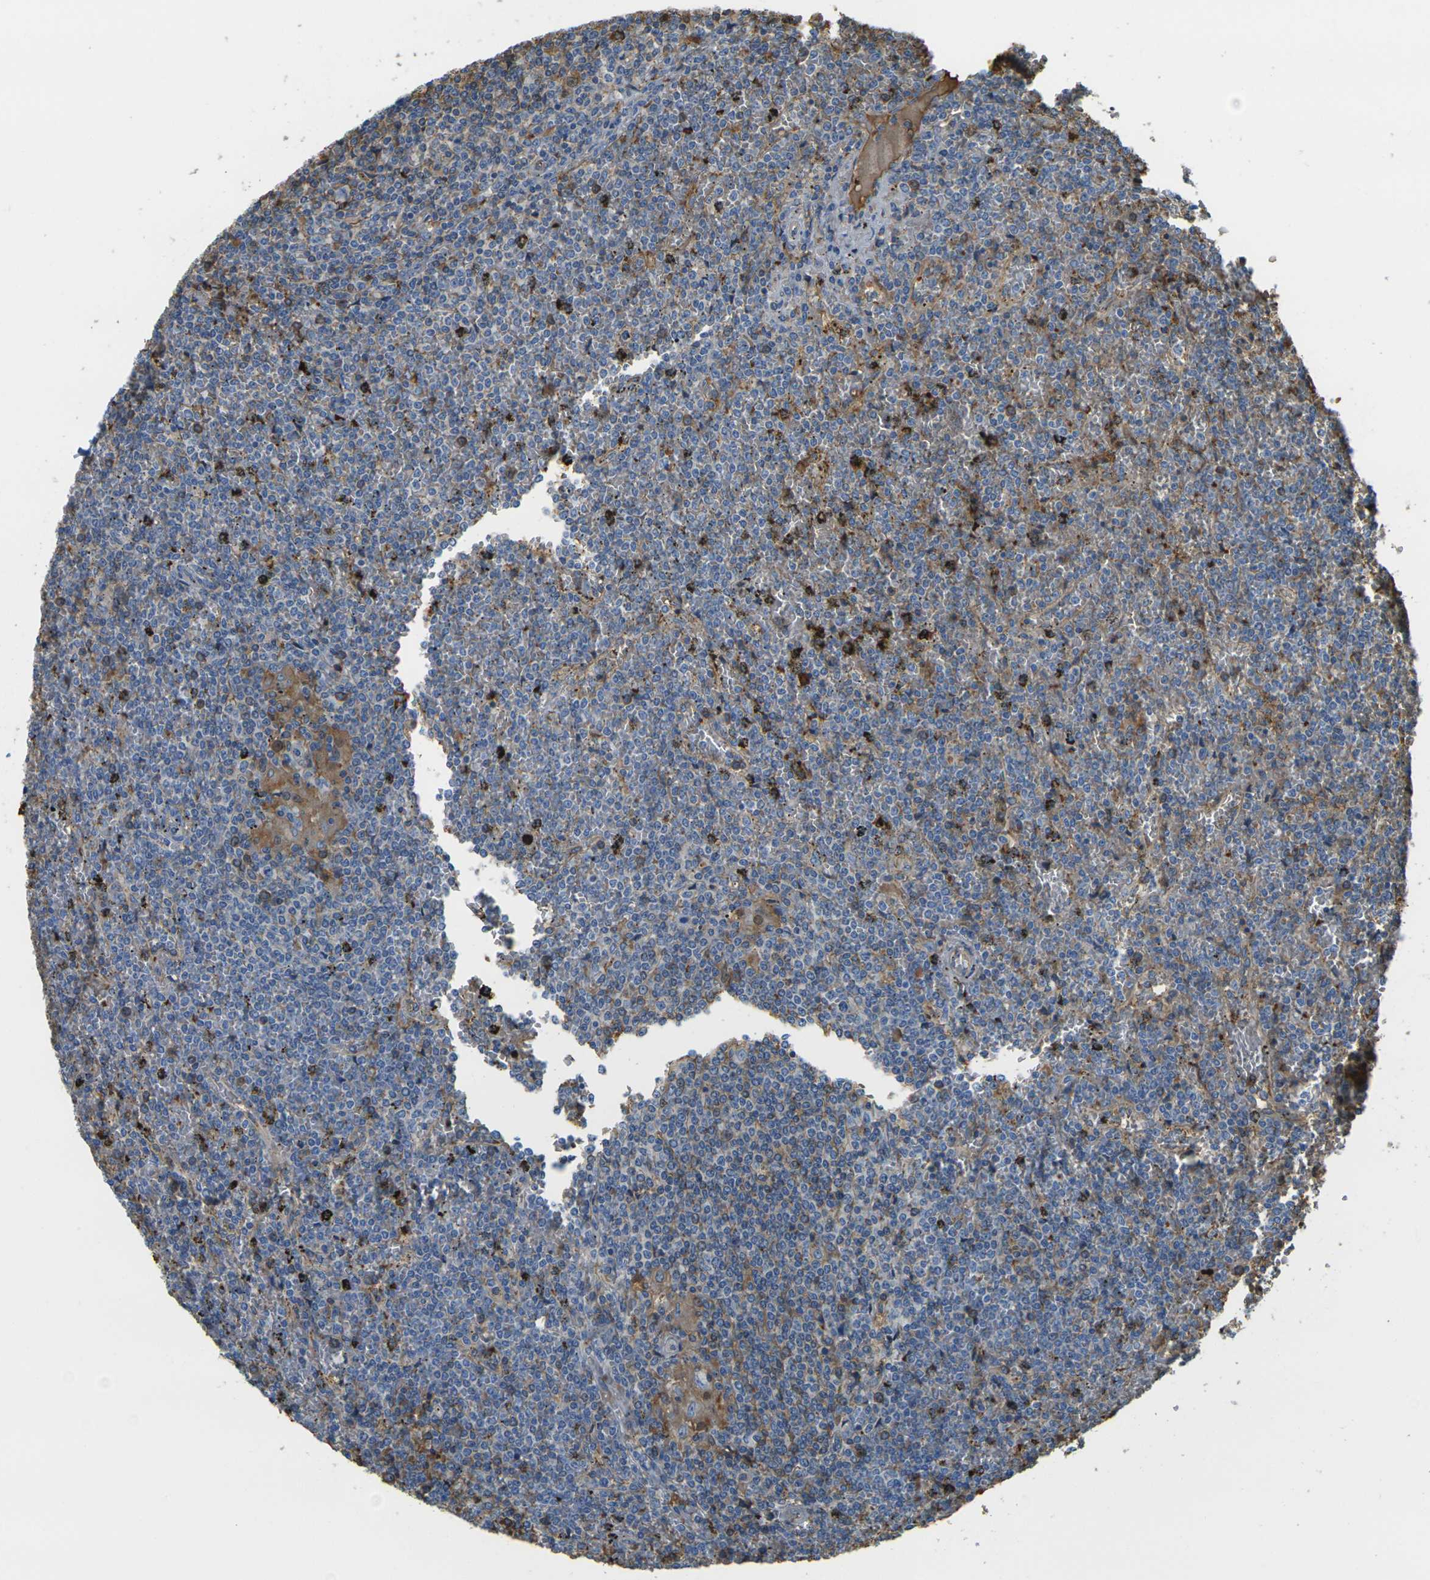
{"staining": {"intensity": "negative", "quantity": "none", "location": "none"}, "tissue": "lymphoma", "cell_type": "Tumor cells", "image_type": "cancer", "snomed": [{"axis": "morphology", "description": "Malignant lymphoma, non-Hodgkin's type, Low grade"}, {"axis": "topography", "description": "Spleen"}], "caption": "DAB (3,3'-diaminobenzidine) immunohistochemical staining of lymphoma displays no significant expression in tumor cells.", "gene": "PLCD1", "patient": {"sex": "female", "age": 19}}